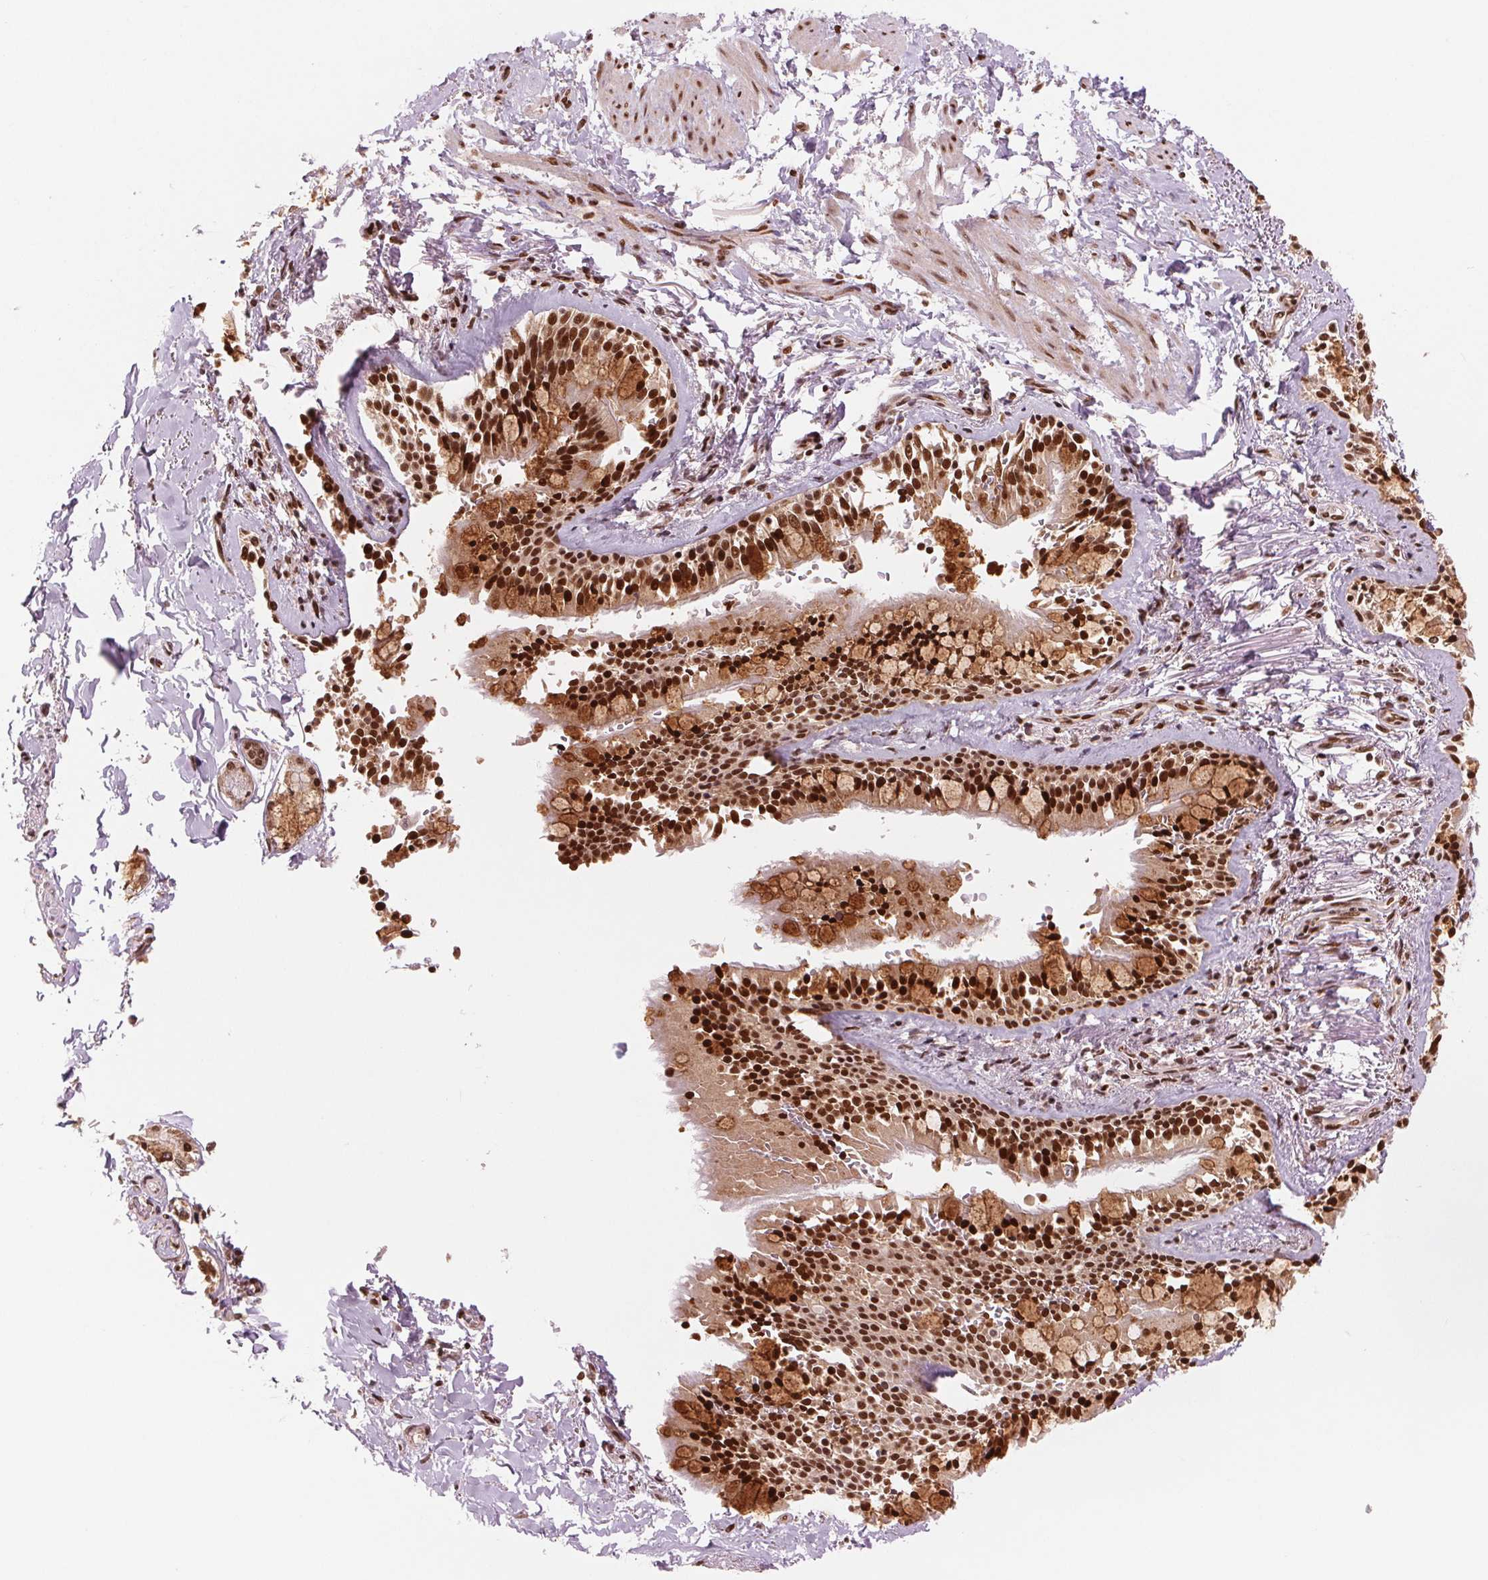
{"staining": {"intensity": "strong", "quantity": "25%-75%", "location": "nuclear"}, "tissue": "soft tissue", "cell_type": "Chondrocytes", "image_type": "normal", "snomed": [{"axis": "morphology", "description": "Normal tissue, NOS"}, {"axis": "topography", "description": "Cartilage tissue"}, {"axis": "topography", "description": "Bronchus"}, {"axis": "topography", "description": "Peripheral nerve tissue"}], "caption": "Immunohistochemistry (IHC) image of normal human soft tissue stained for a protein (brown), which displays high levels of strong nuclear positivity in about 25%-75% of chondrocytes.", "gene": "TTLL9", "patient": {"sex": "male", "age": 67}}